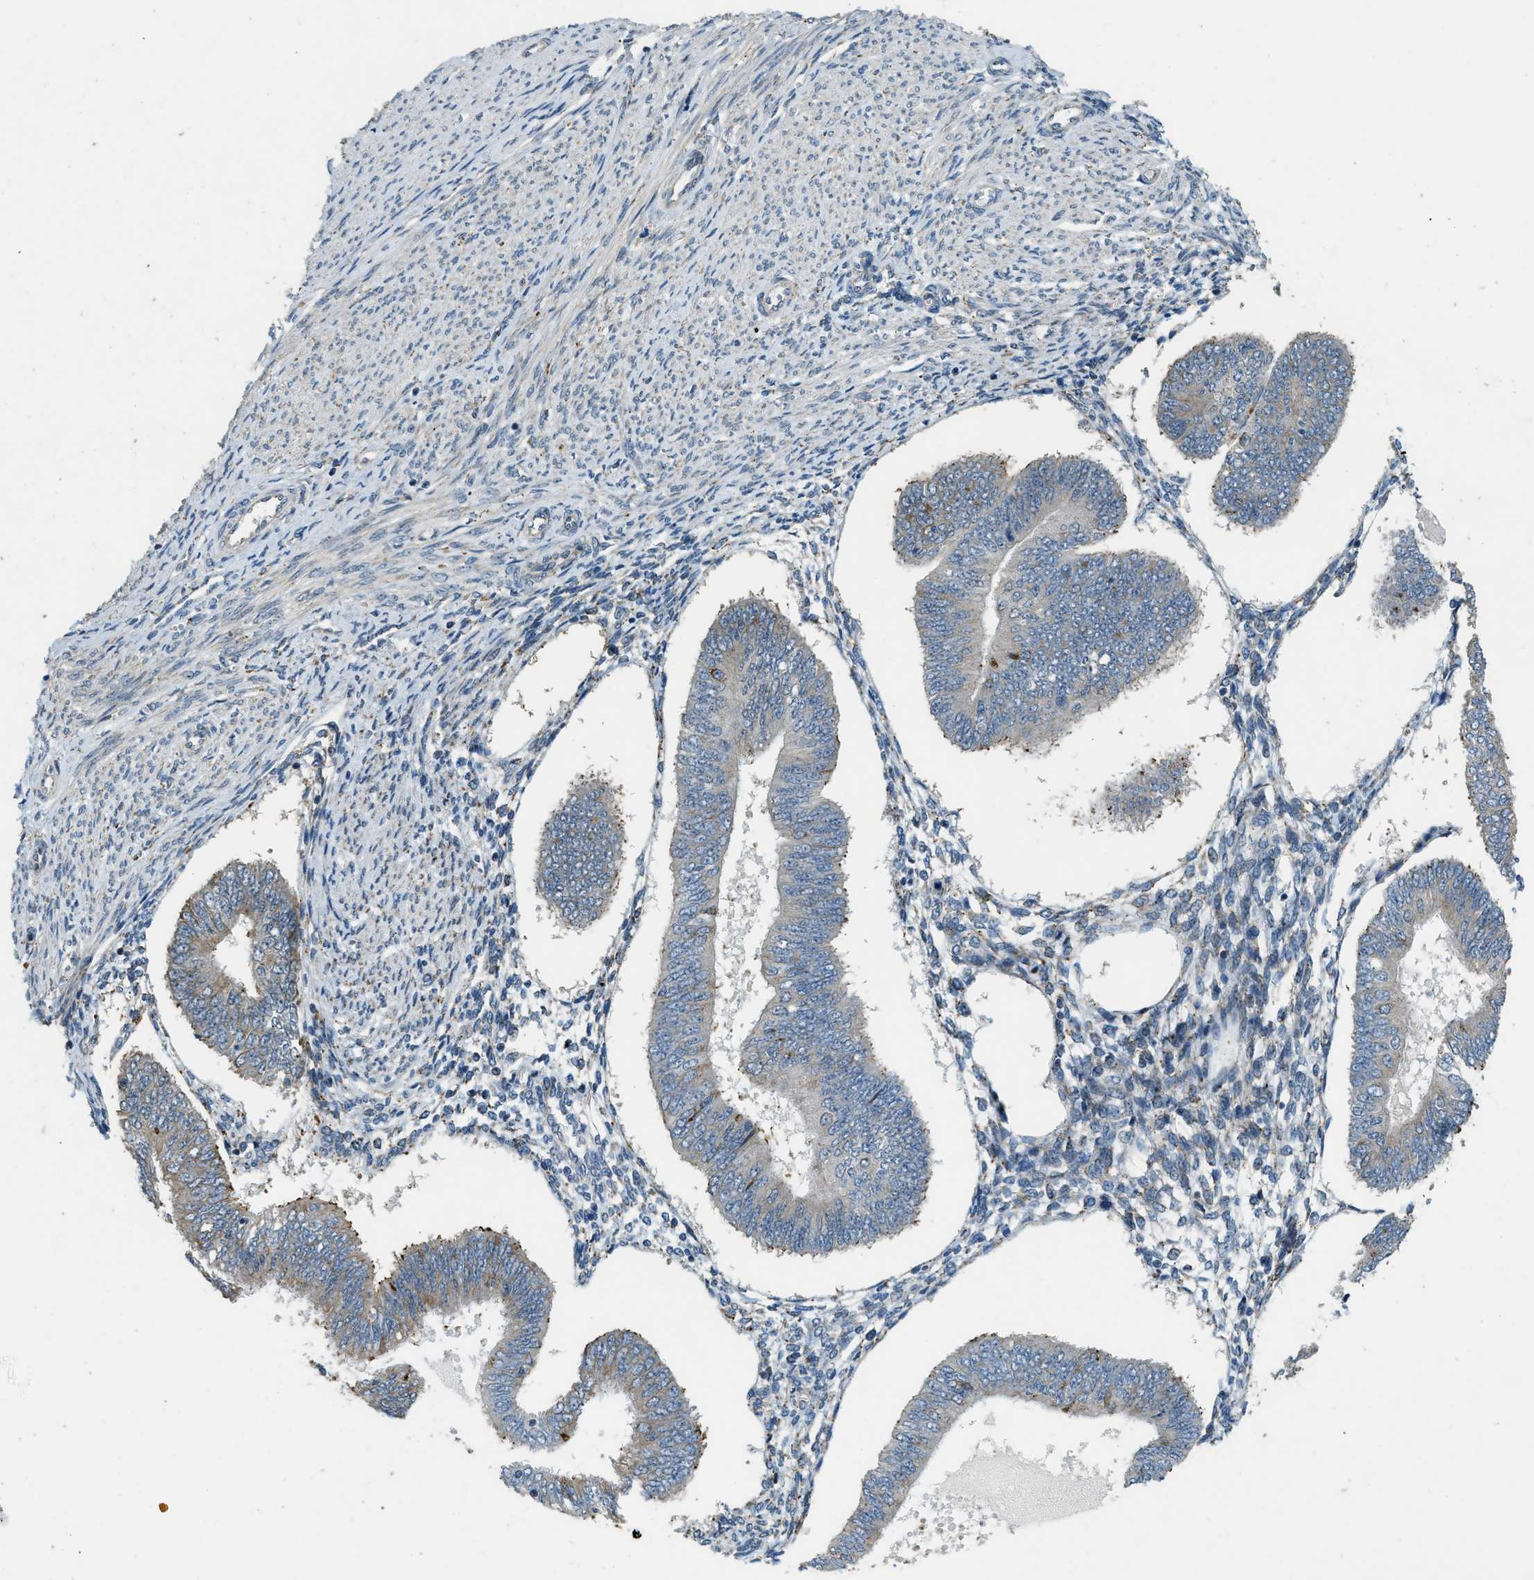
{"staining": {"intensity": "negative", "quantity": "none", "location": "none"}, "tissue": "endometrial cancer", "cell_type": "Tumor cells", "image_type": "cancer", "snomed": [{"axis": "morphology", "description": "Adenocarcinoma, NOS"}, {"axis": "topography", "description": "Endometrium"}], "caption": "Immunohistochemistry of endometrial adenocarcinoma displays no expression in tumor cells. Nuclei are stained in blue.", "gene": "HERC2", "patient": {"sex": "female", "age": 58}}